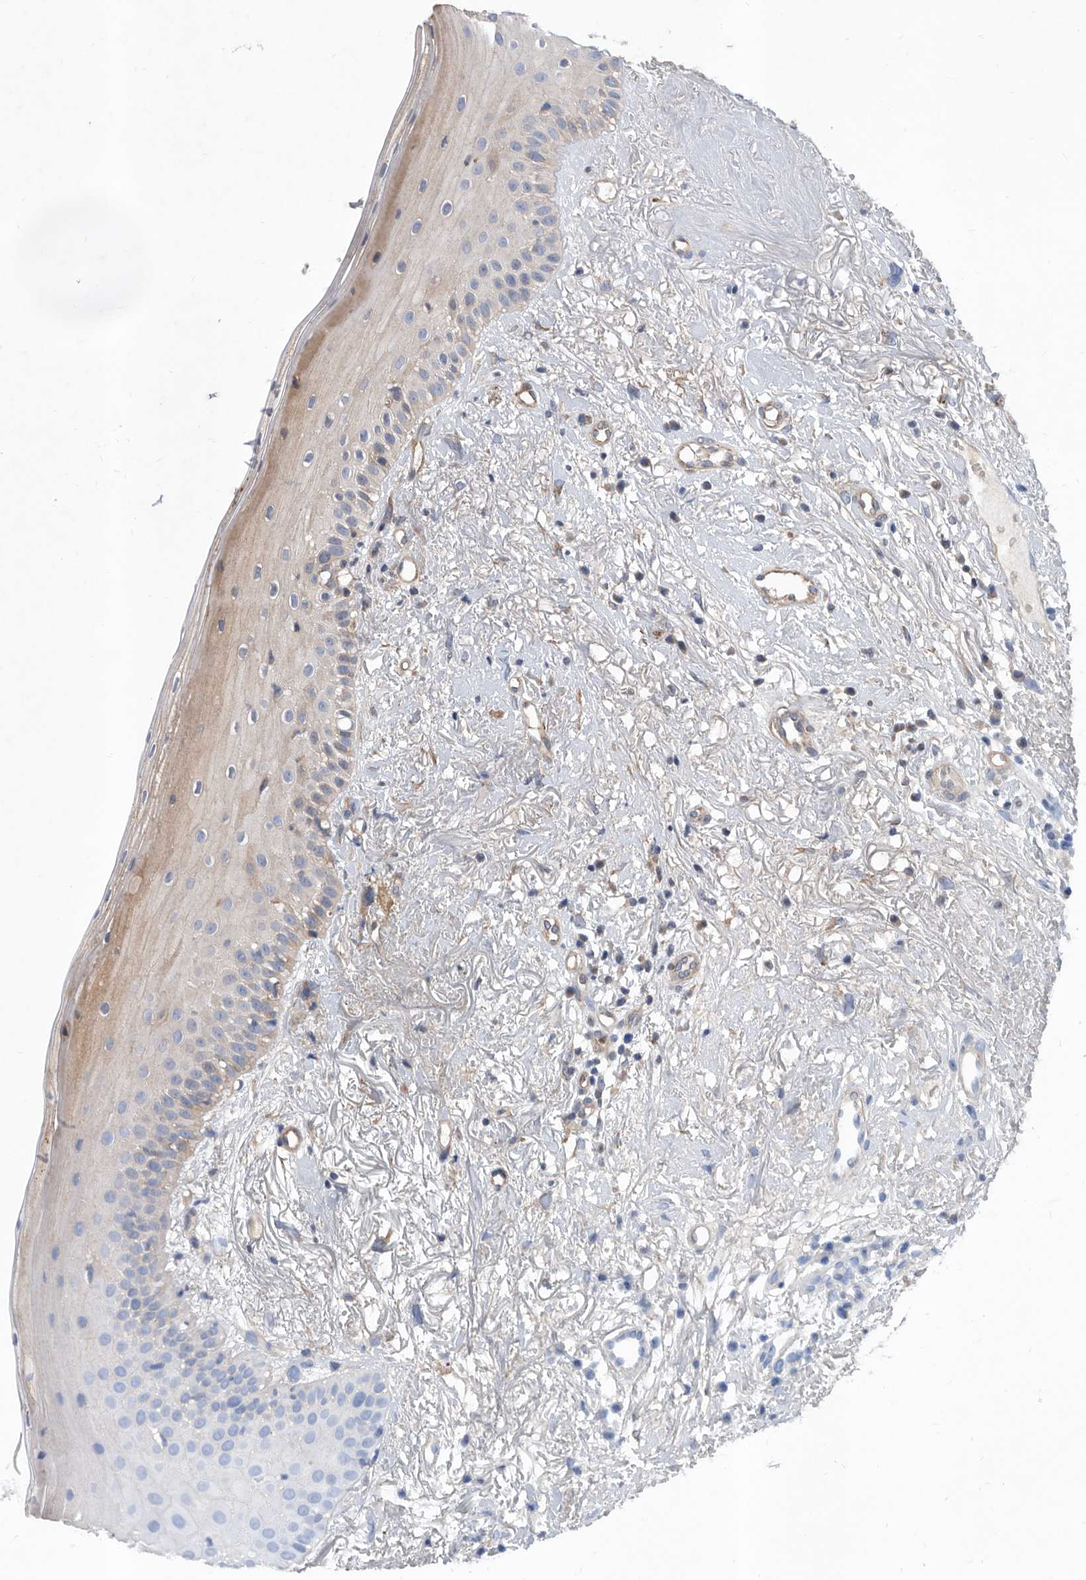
{"staining": {"intensity": "weak", "quantity": "<25%", "location": "cytoplasmic/membranous"}, "tissue": "oral mucosa", "cell_type": "Squamous epithelial cells", "image_type": "normal", "snomed": [{"axis": "morphology", "description": "Normal tissue, NOS"}, {"axis": "topography", "description": "Oral tissue"}], "caption": "Immunohistochemistry of normal human oral mucosa shows no positivity in squamous epithelial cells. (DAB (3,3'-diaminobenzidine) immunohistochemistry (IHC) with hematoxylin counter stain).", "gene": "ATP13A3", "patient": {"sex": "female", "age": 63}}